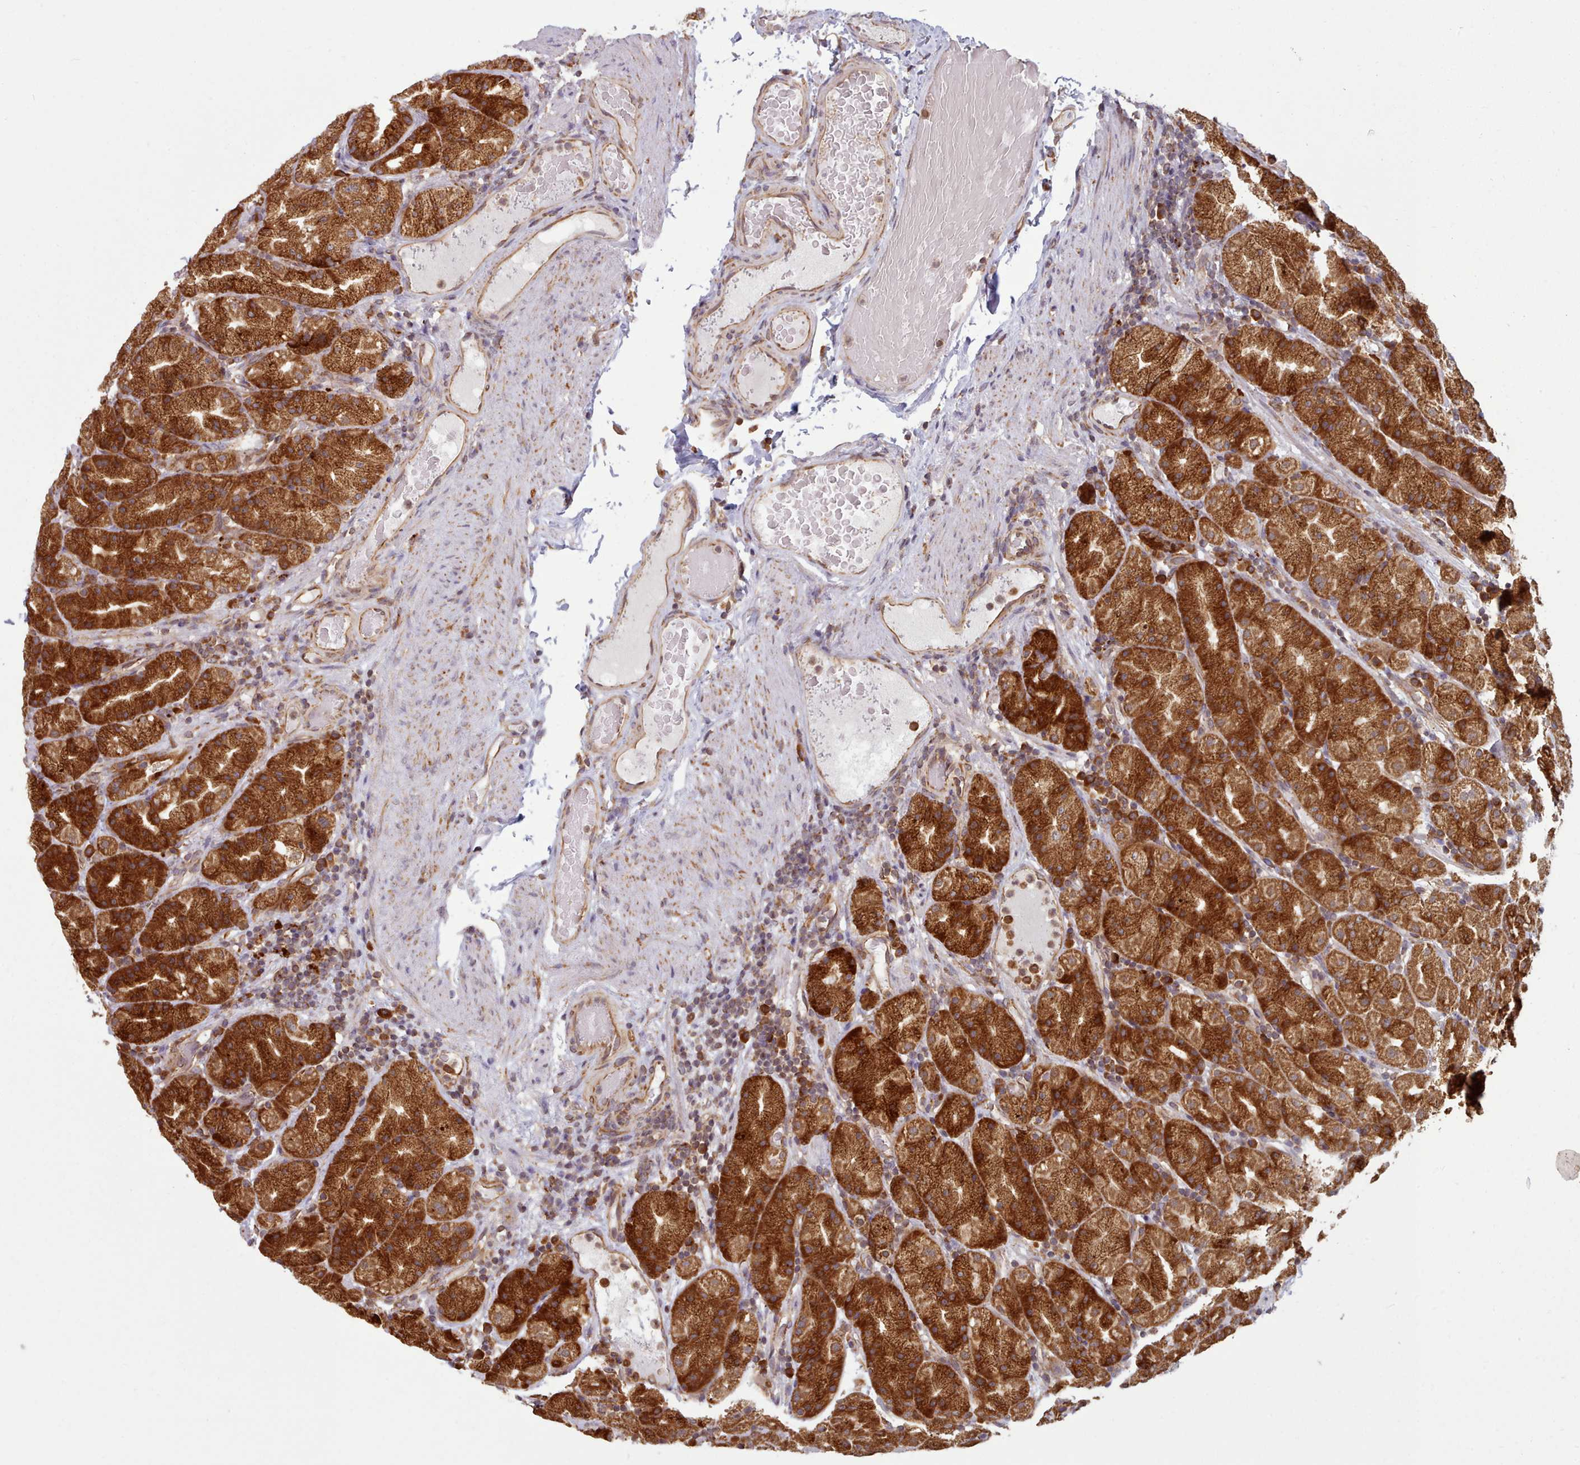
{"staining": {"intensity": "strong", "quantity": ">75%", "location": "cytoplasmic/membranous"}, "tissue": "stomach", "cell_type": "Glandular cells", "image_type": "normal", "snomed": [{"axis": "morphology", "description": "Normal tissue, NOS"}, {"axis": "topography", "description": "Stomach, upper"}, {"axis": "topography", "description": "Stomach"}], "caption": "Human stomach stained for a protein (brown) shows strong cytoplasmic/membranous positive positivity in about >75% of glandular cells.", "gene": "CRYBG1", "patient": {"sex": "male", "age": 68}}